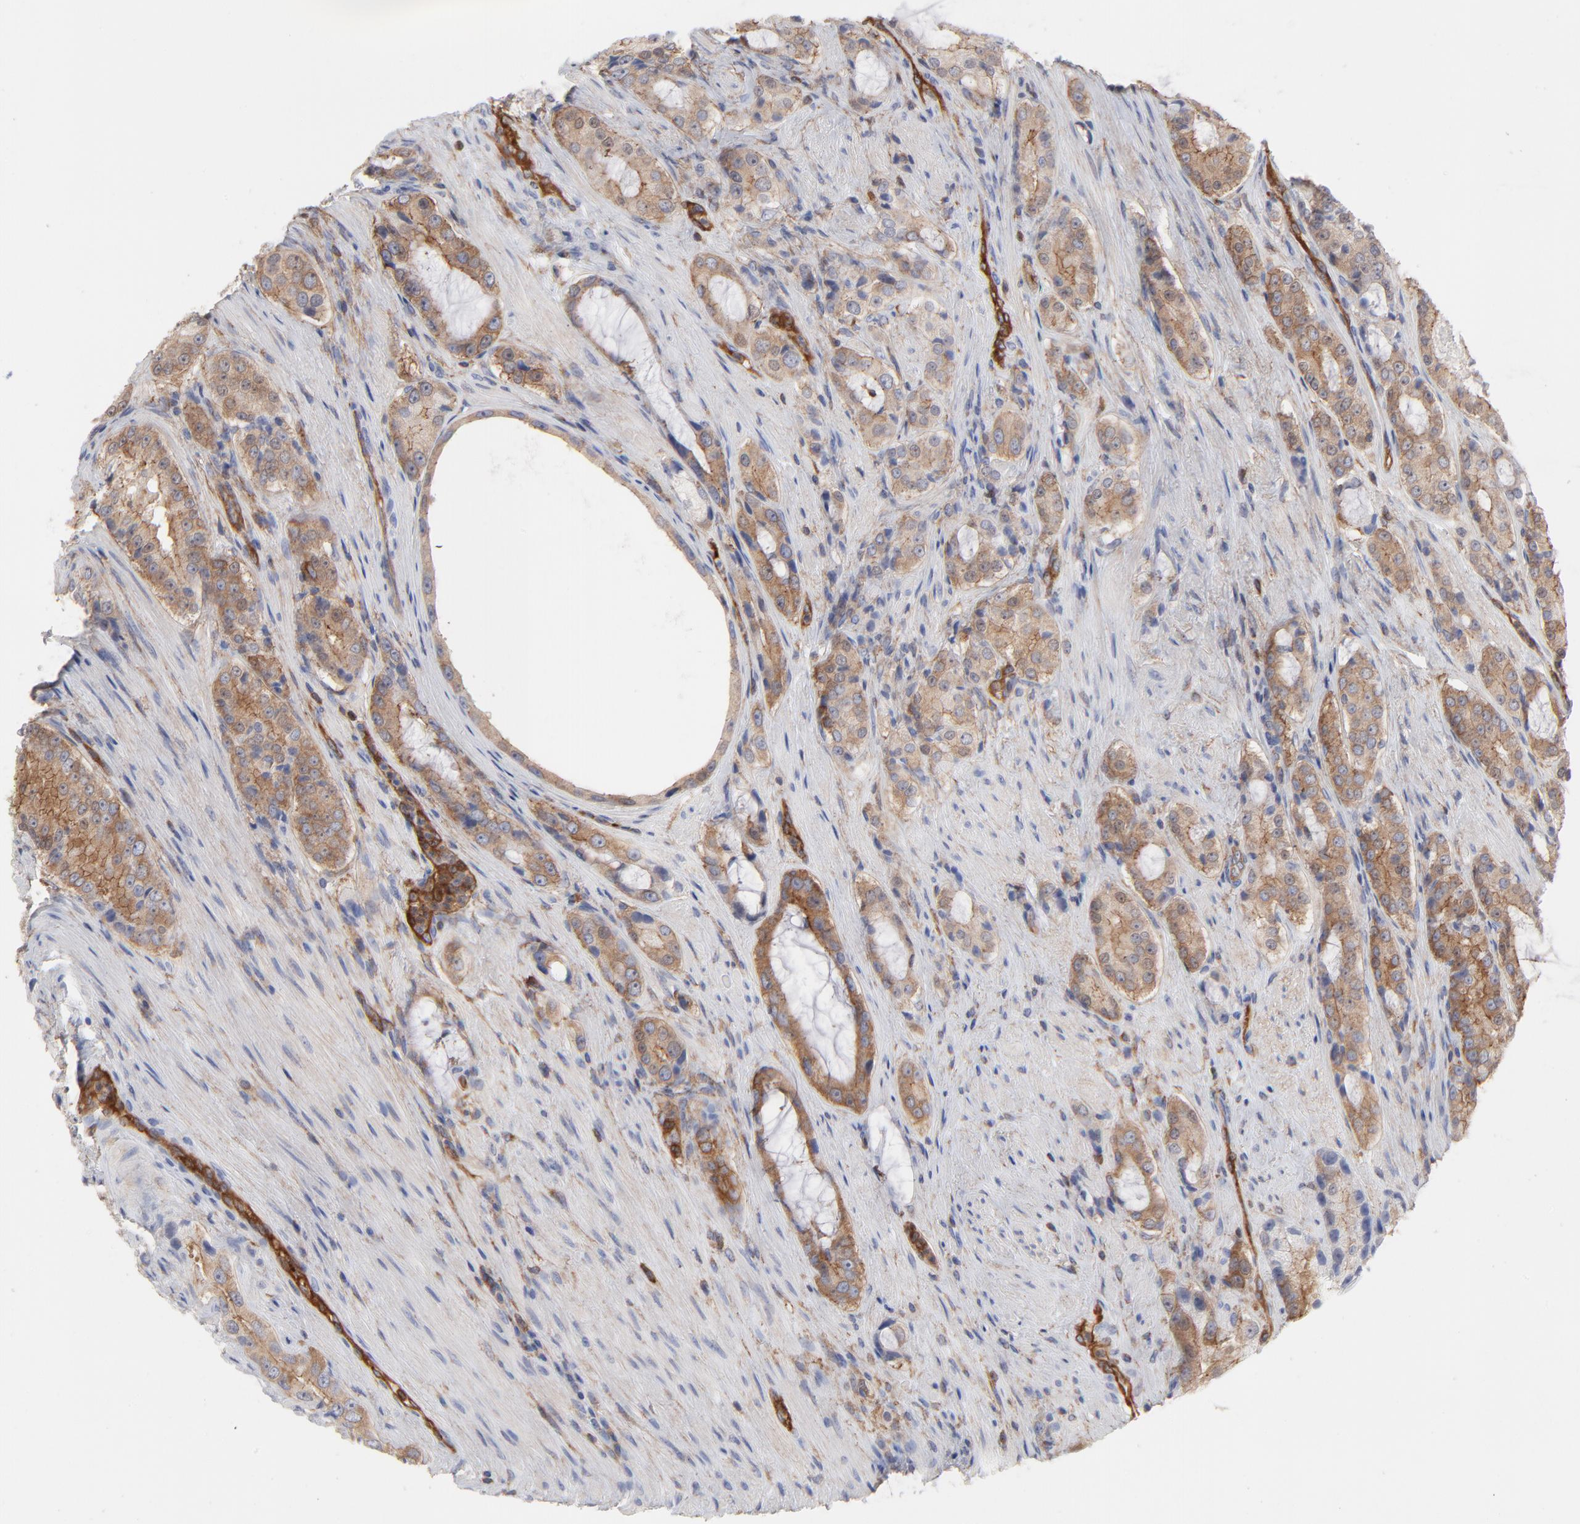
{"staining": {"intensity": "moderate", "quantity": ">75%", "location": "cytoplasmic/membranous"}, "tissue": "prostate cancer", "cell_type": "Tumor cells", "image_type": "cancer", "snomed": [{"axis": "morphology", "description": "Adenocarcinoma, High grade"}, {"axis": "topography", "description": "Prostate"}], "caption": "Prostate adenocarcinoma (high-grade) stained with a brown dye shows moderate cytoplasmic/membranous positive expression in approximately >75% of tumor cells.", "gene": "PXN", "patient": {"sex": "male", "age": 72}}